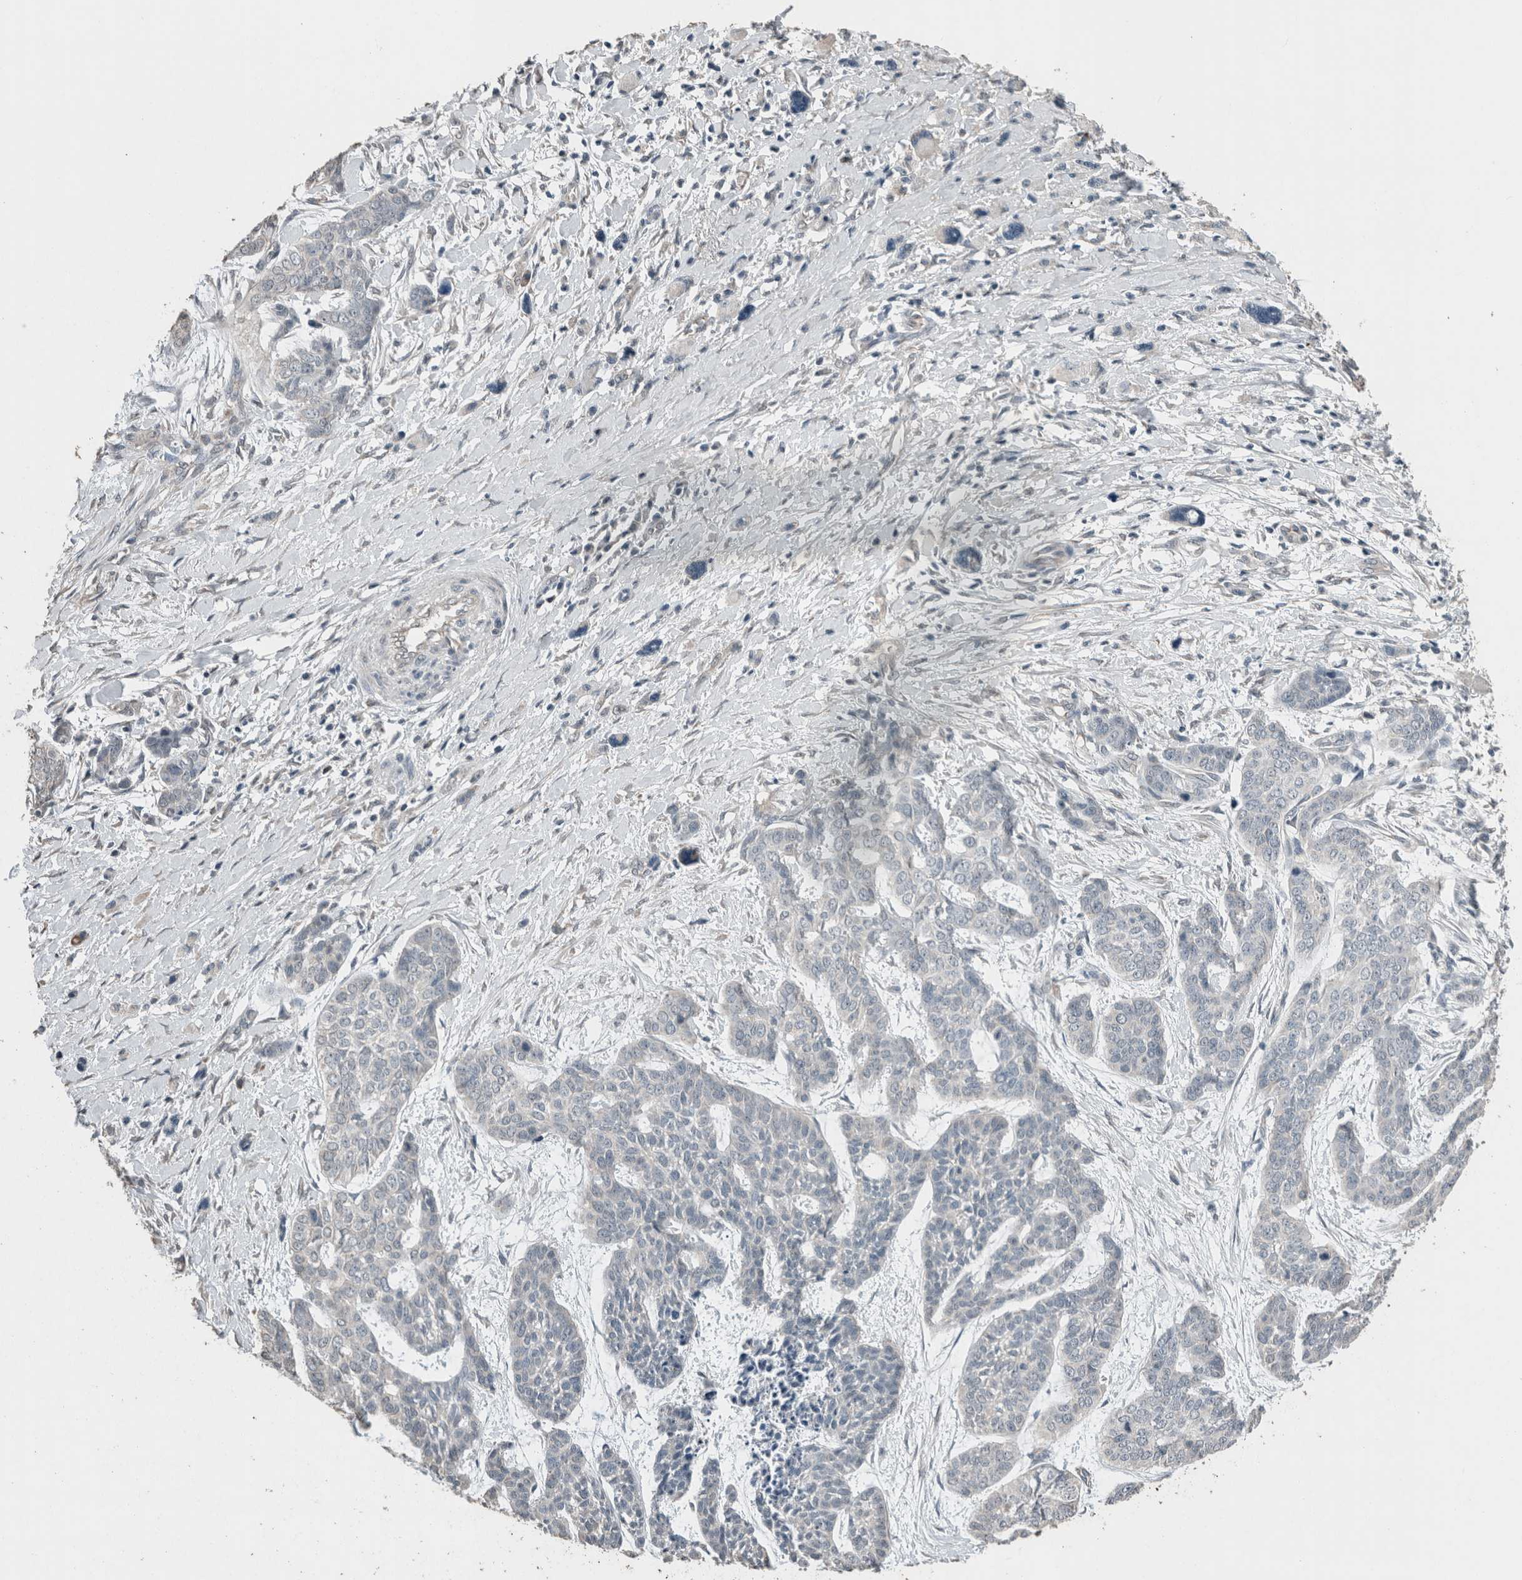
{"staining": {"intensity": "negative", "quantity": "none", "location": "none"}, "tissue": "skin cancer", "cell_type": "Tumor cells", "image_type": "cancer", "snomed": [{"axis": "morphology", "description": "Basal cell carcinoma"}, {"axis": "topography", "description": "Skin"}], "caption": "This is a image of IHC staining of skin basal cell carcinoma, which shows no positivity in tumor cells. The staining is performed using DAB (3,3'-diaminobenzidine) brown chromogen with nuclei counter-stained in using hematoxylin.", "gene": "ACVR2B", "patient": {"sex": "female", "age": 64}}